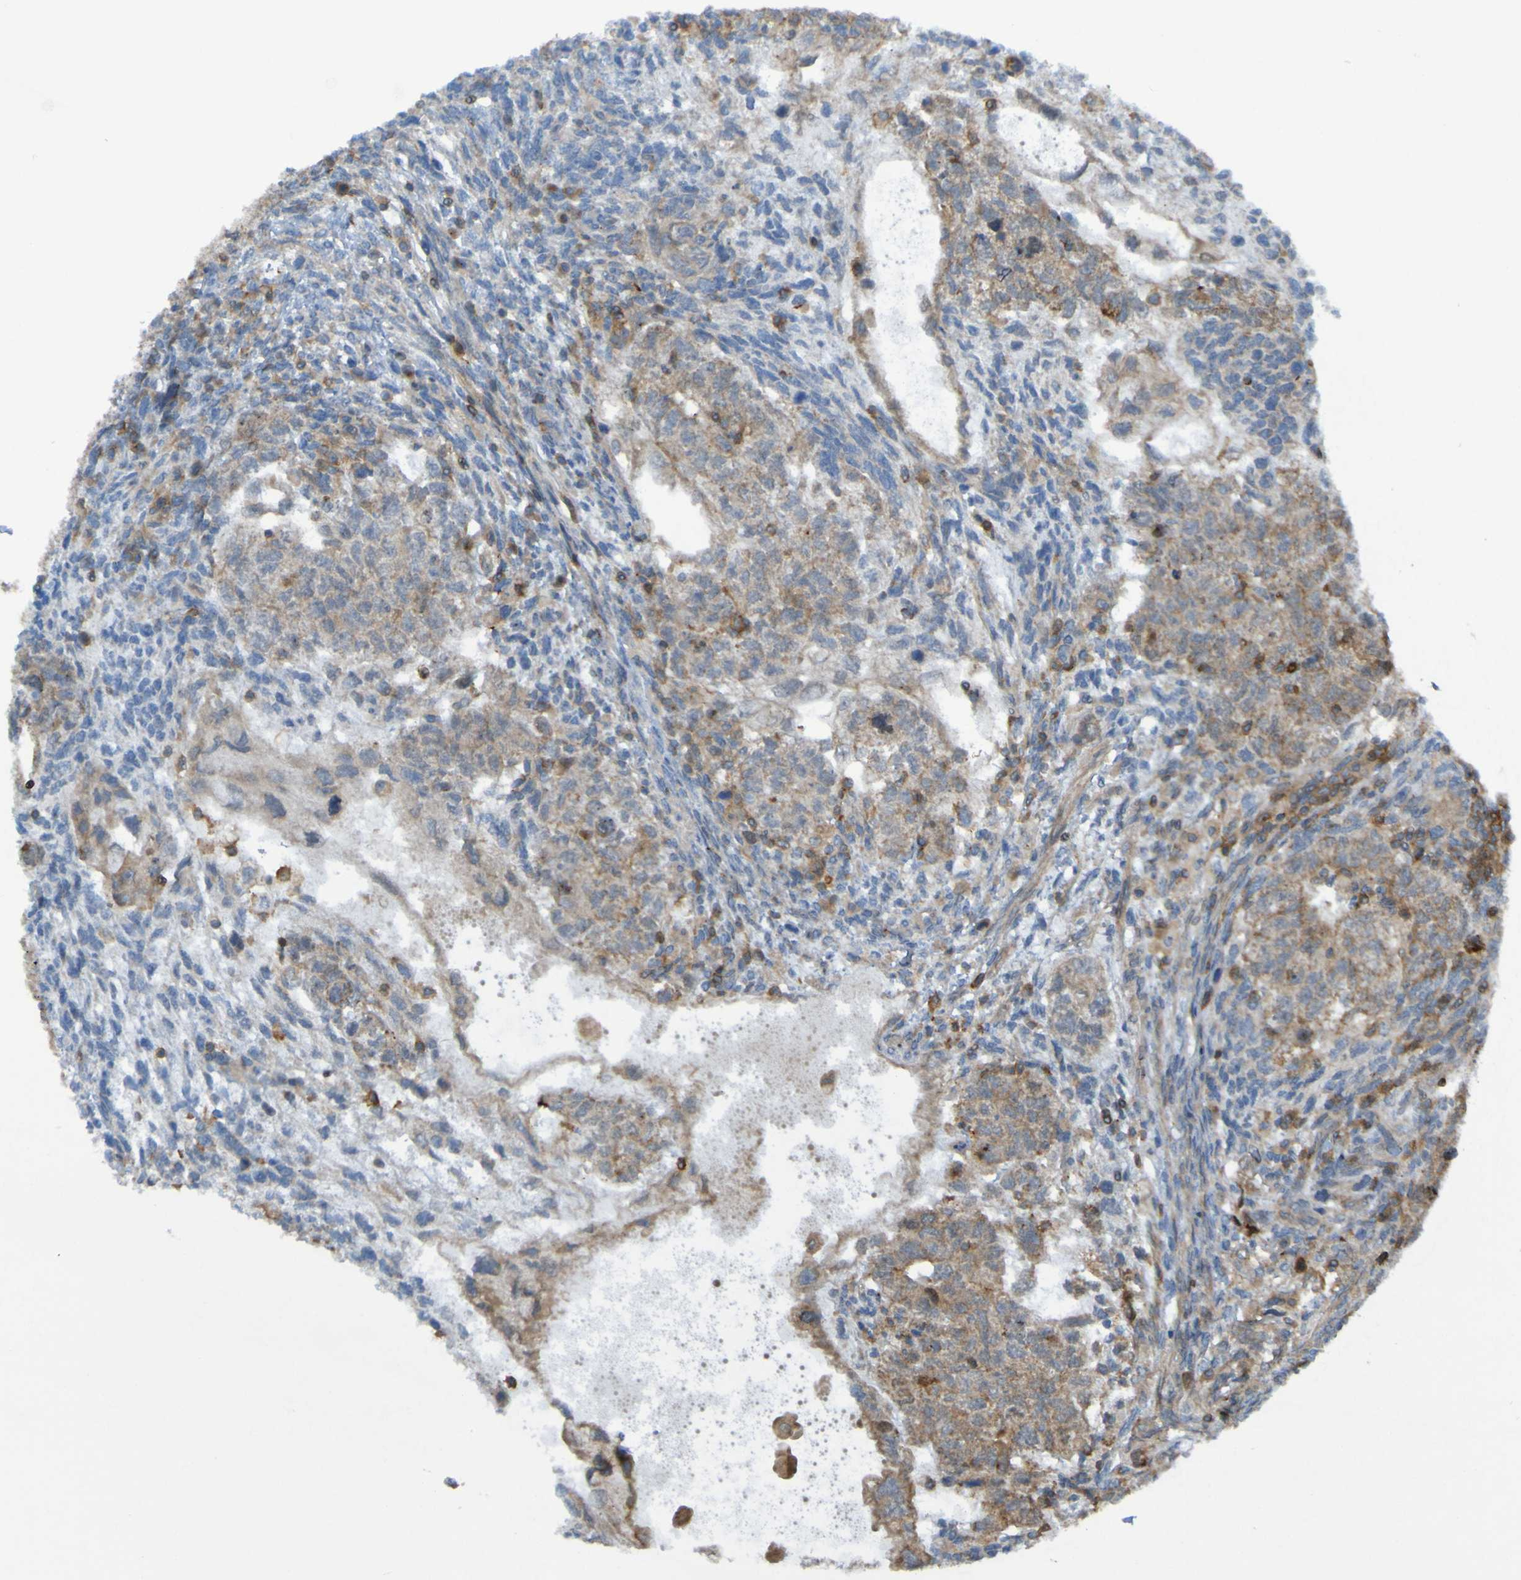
{"staining": {"intensity": "weak", "quantity": ">75%", "location": "cytoplasmic/membranous"}, "tissue": "testis cancer", "cell_type": "Tumor cells", "image_type": "cancer", "snomed": [{"axis": "morphology", "description": "Normal tissue, NOS"}, {"axis": "morphology", "description": "Carcinoma, Embryonal, NOS"}, {"axis": "topography", "description": "Testis"}], "caption": "Immunohistochemistry (IHC) micrograph of neoplastic tissue: human embryonal carcinoma (testis) stained using immunohistochemistry exhibits low levels of weak protein expression localized specifically in the cytoplasmic/membranous of tumor cells, appearing as a cytoplasmic/membranous brown color.", "gene": "PDGFB", "patient": {"sex": "male", "age": 36}}